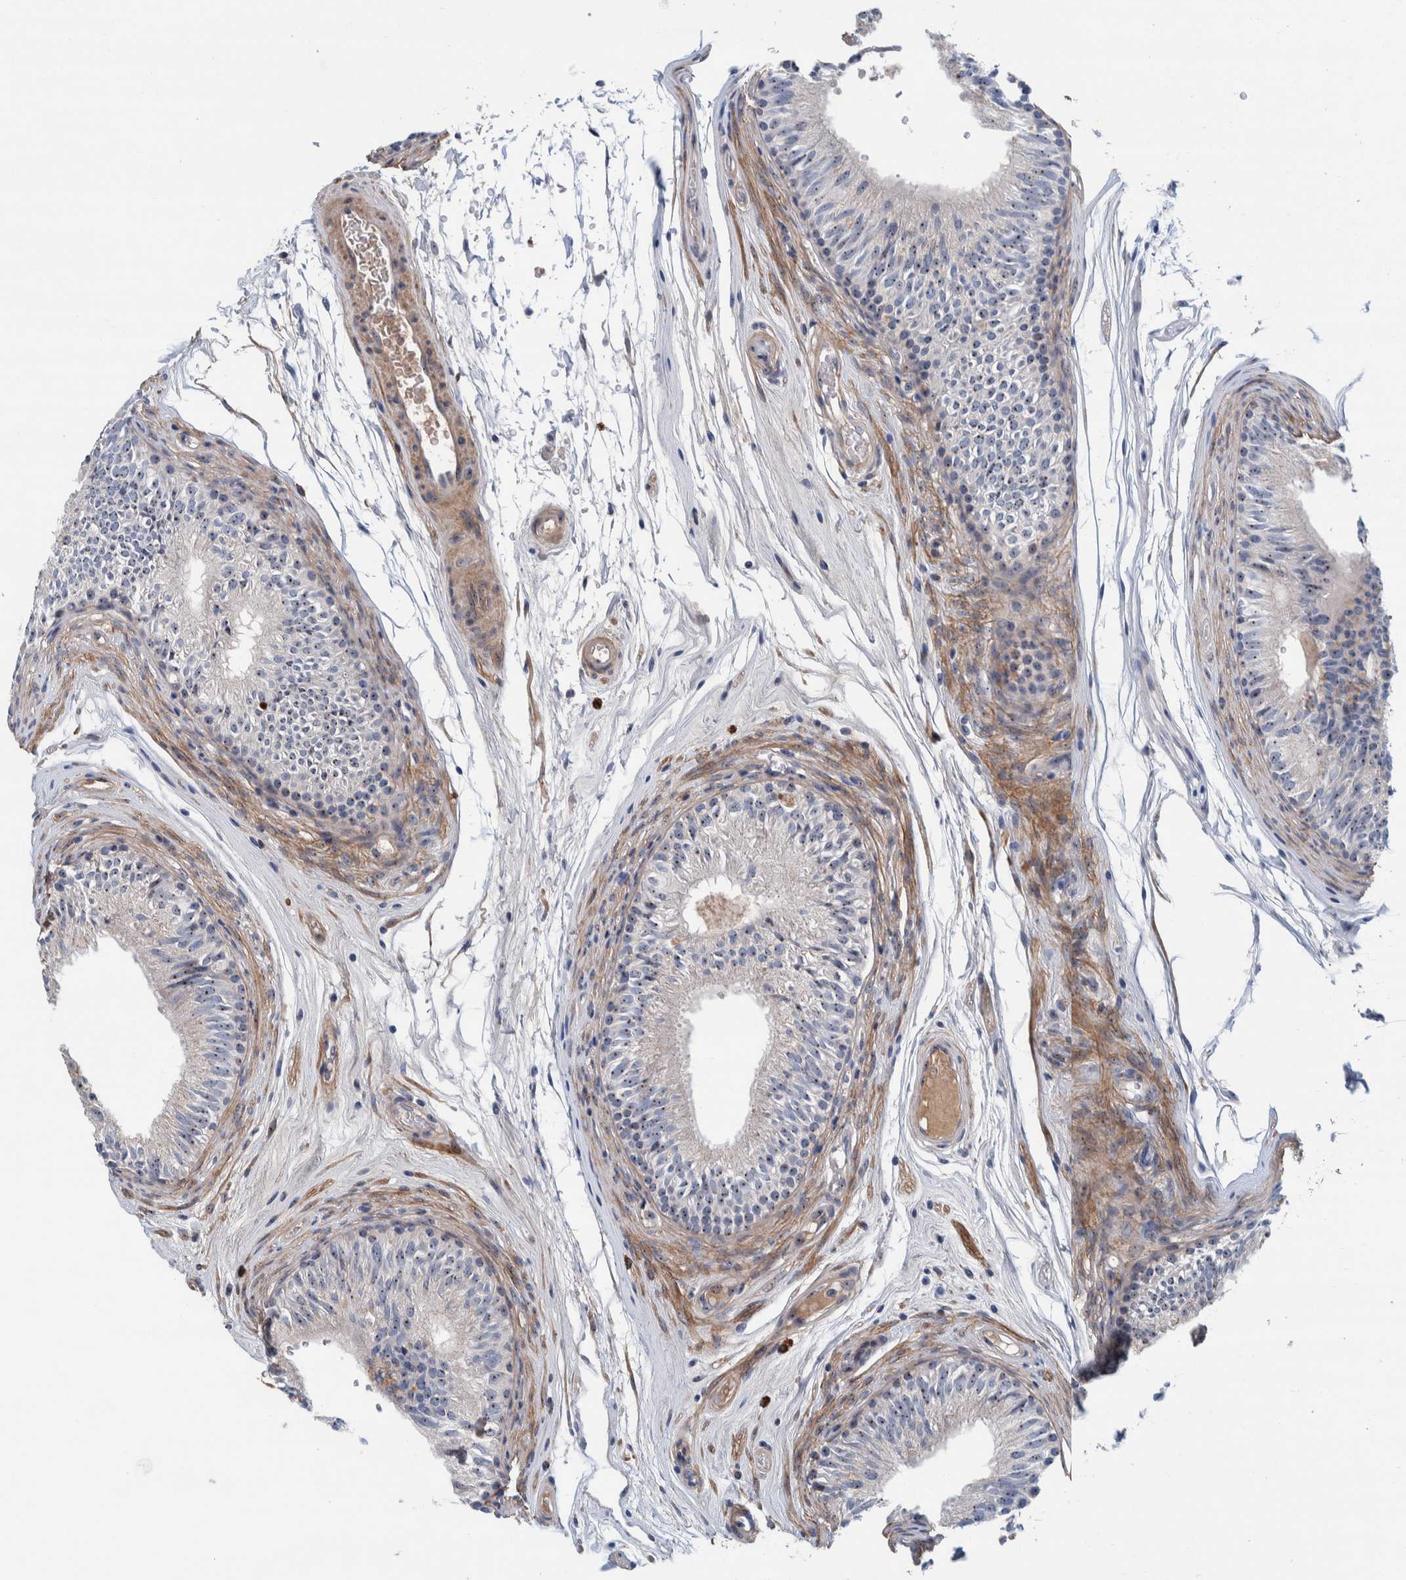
{"staining": {"intensity": "moderate", "quantity": ">75%", "location": "cytoplasmic/membranous,nuclear"}, "tissue": "epididymis", "cell_type": "Glandular cells", "image_type": "normal", "snomed": [{"axis": "morphology", "description": "Normal tissue, NOS"}, {"axis": "topography", "description": "Epididymis"}], "caption": "Glandular cells show moderate cytoplasmic/membranous,nuclear expression in approximately >75% of cells in benign epididymis. Nuclei are stained in blue.", "gene": "NOL11", "patient": {"sex": "male", "age": 36}}